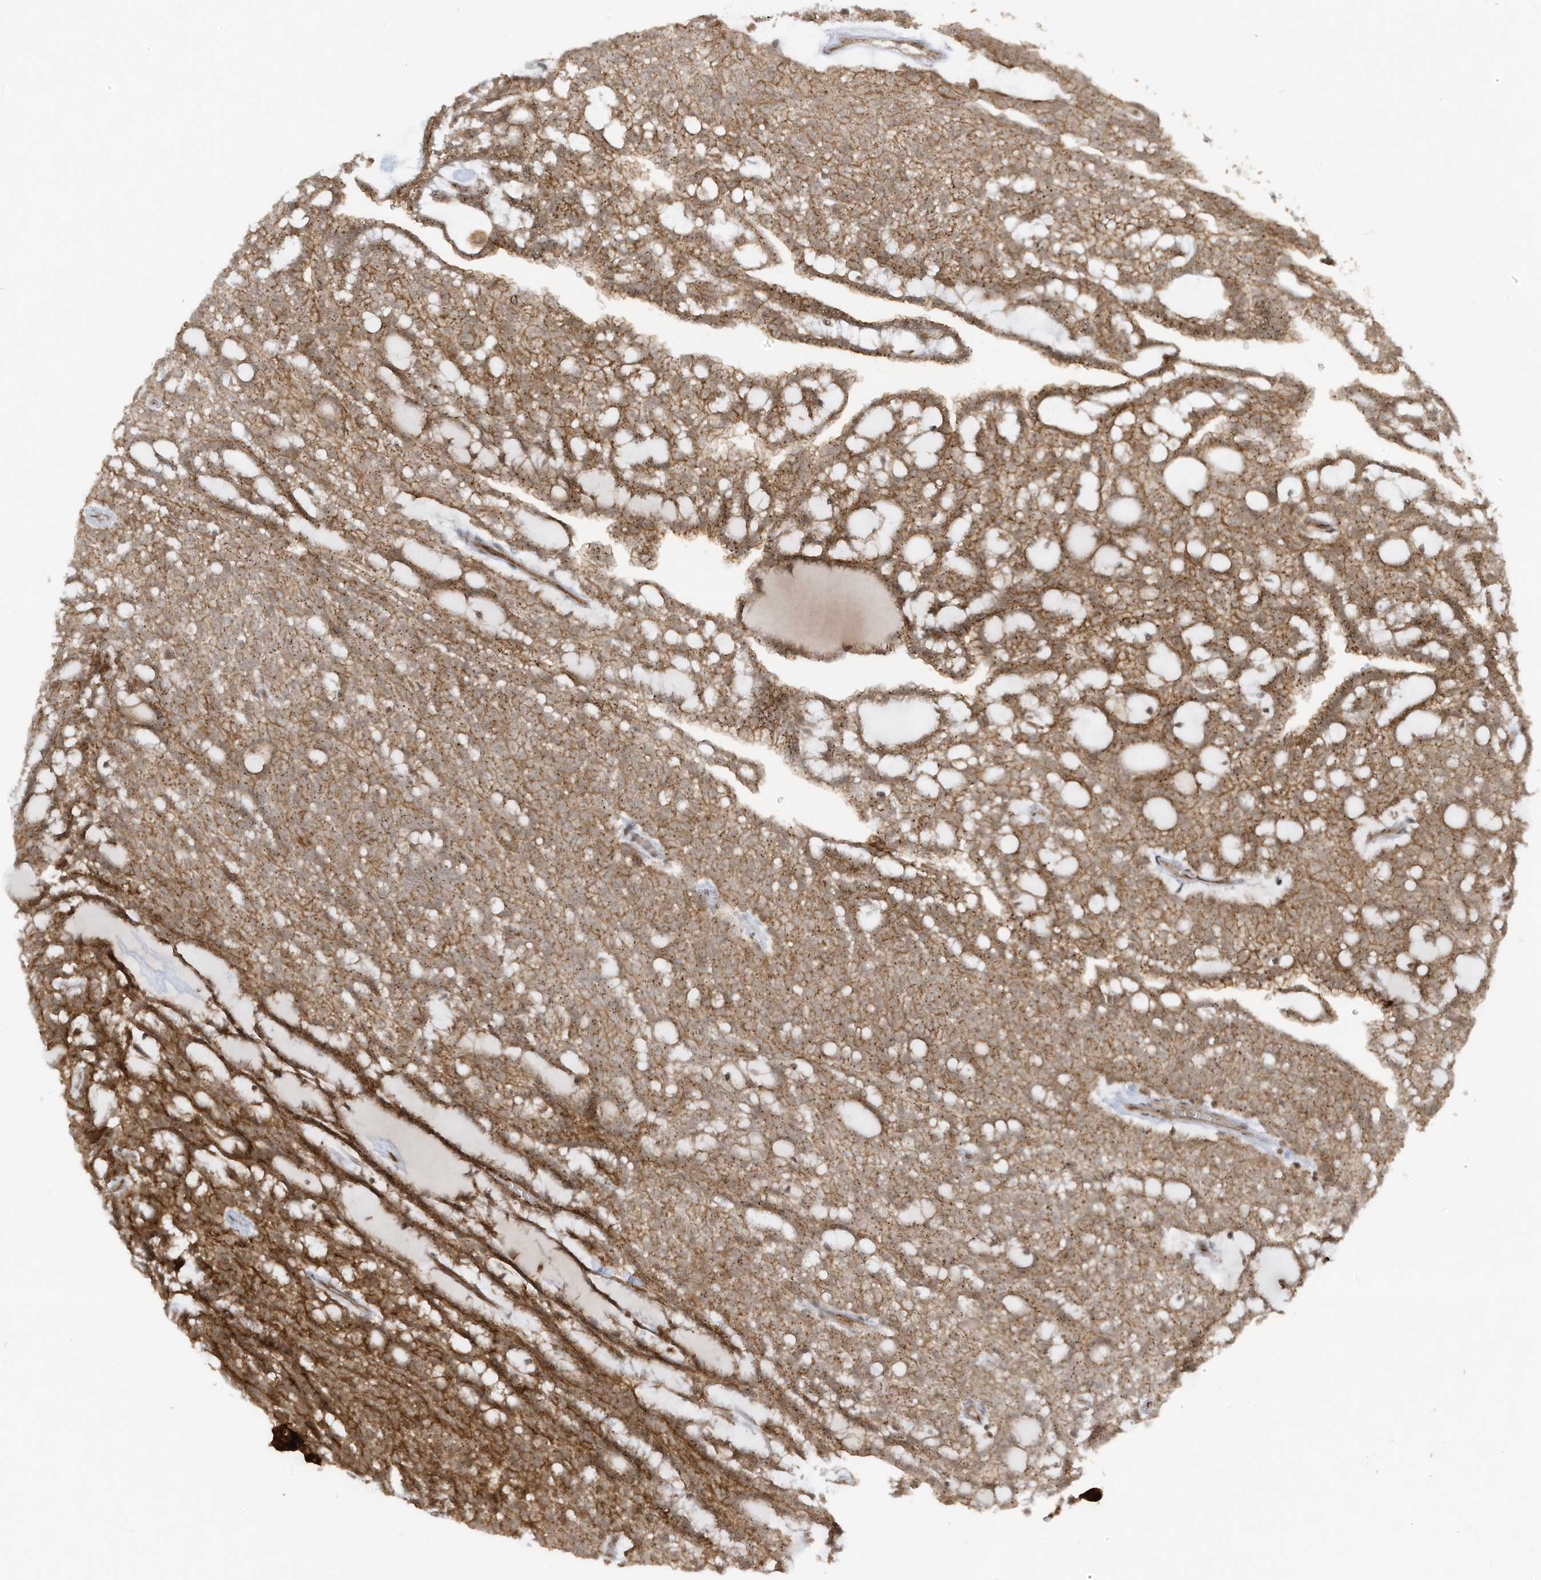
{"staining": {"intensity": "moderate", "quantity": ">75%", "location": "cytoplasmic/membranous"}, "tissue": "renal cancer", "cell_type": "Tumor cells", "image_type": "cancer", "snomed": [{"axis": "morphology", "description": "Adenocarcinoma, NOS"}, {"axis": "topography", "description": "Kidney"}], "caption": "Tumor cells show moderate cytoplasmic/membranous expression in approximately >75% of cells in renal adenocarcinoma.", "gene": "CERT1", "patient": {"sex": "male", "age": 63}}